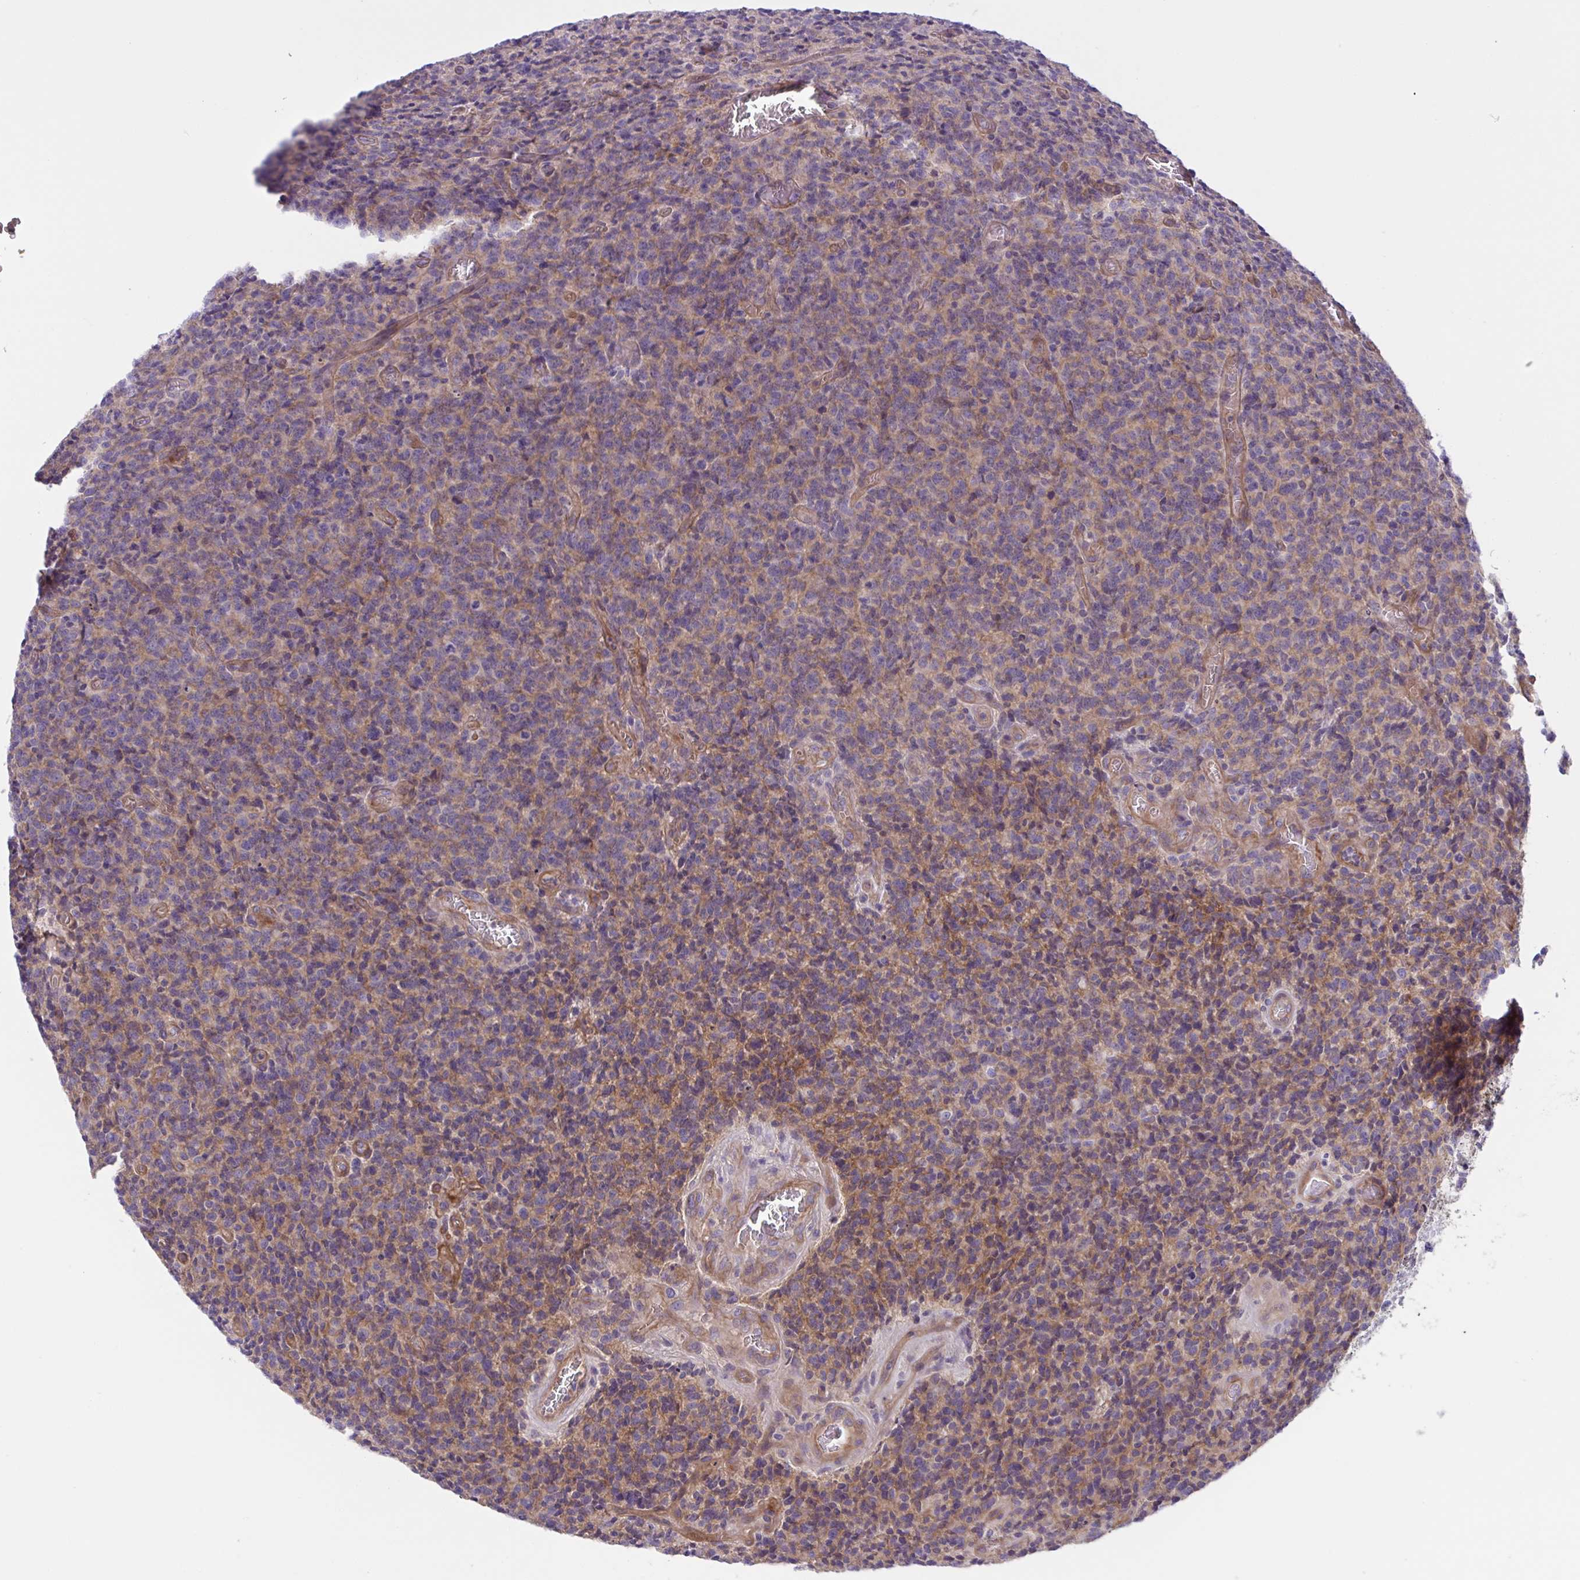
{"staining": {"intensity": "weak", "quantity": ">75%", "location": "cytoplasmic/membranous"}, "tissue": "glioma", "cell_type": "Tumor cells", "image_type": "cancer", "snomed": [{"axis": "morphology", "description": "Glioma, malignant, High grade"}, {"axis": "topography", "description": "Brain"}], "caption": "Protein staining of malignant glioma (high-grade) tissue demonstrates weak cytoplasmic/membranous staining in approximately >75% of tumor cells.", "gene": "TTC7B", "patient": {"sex": "male", "age": 76}}